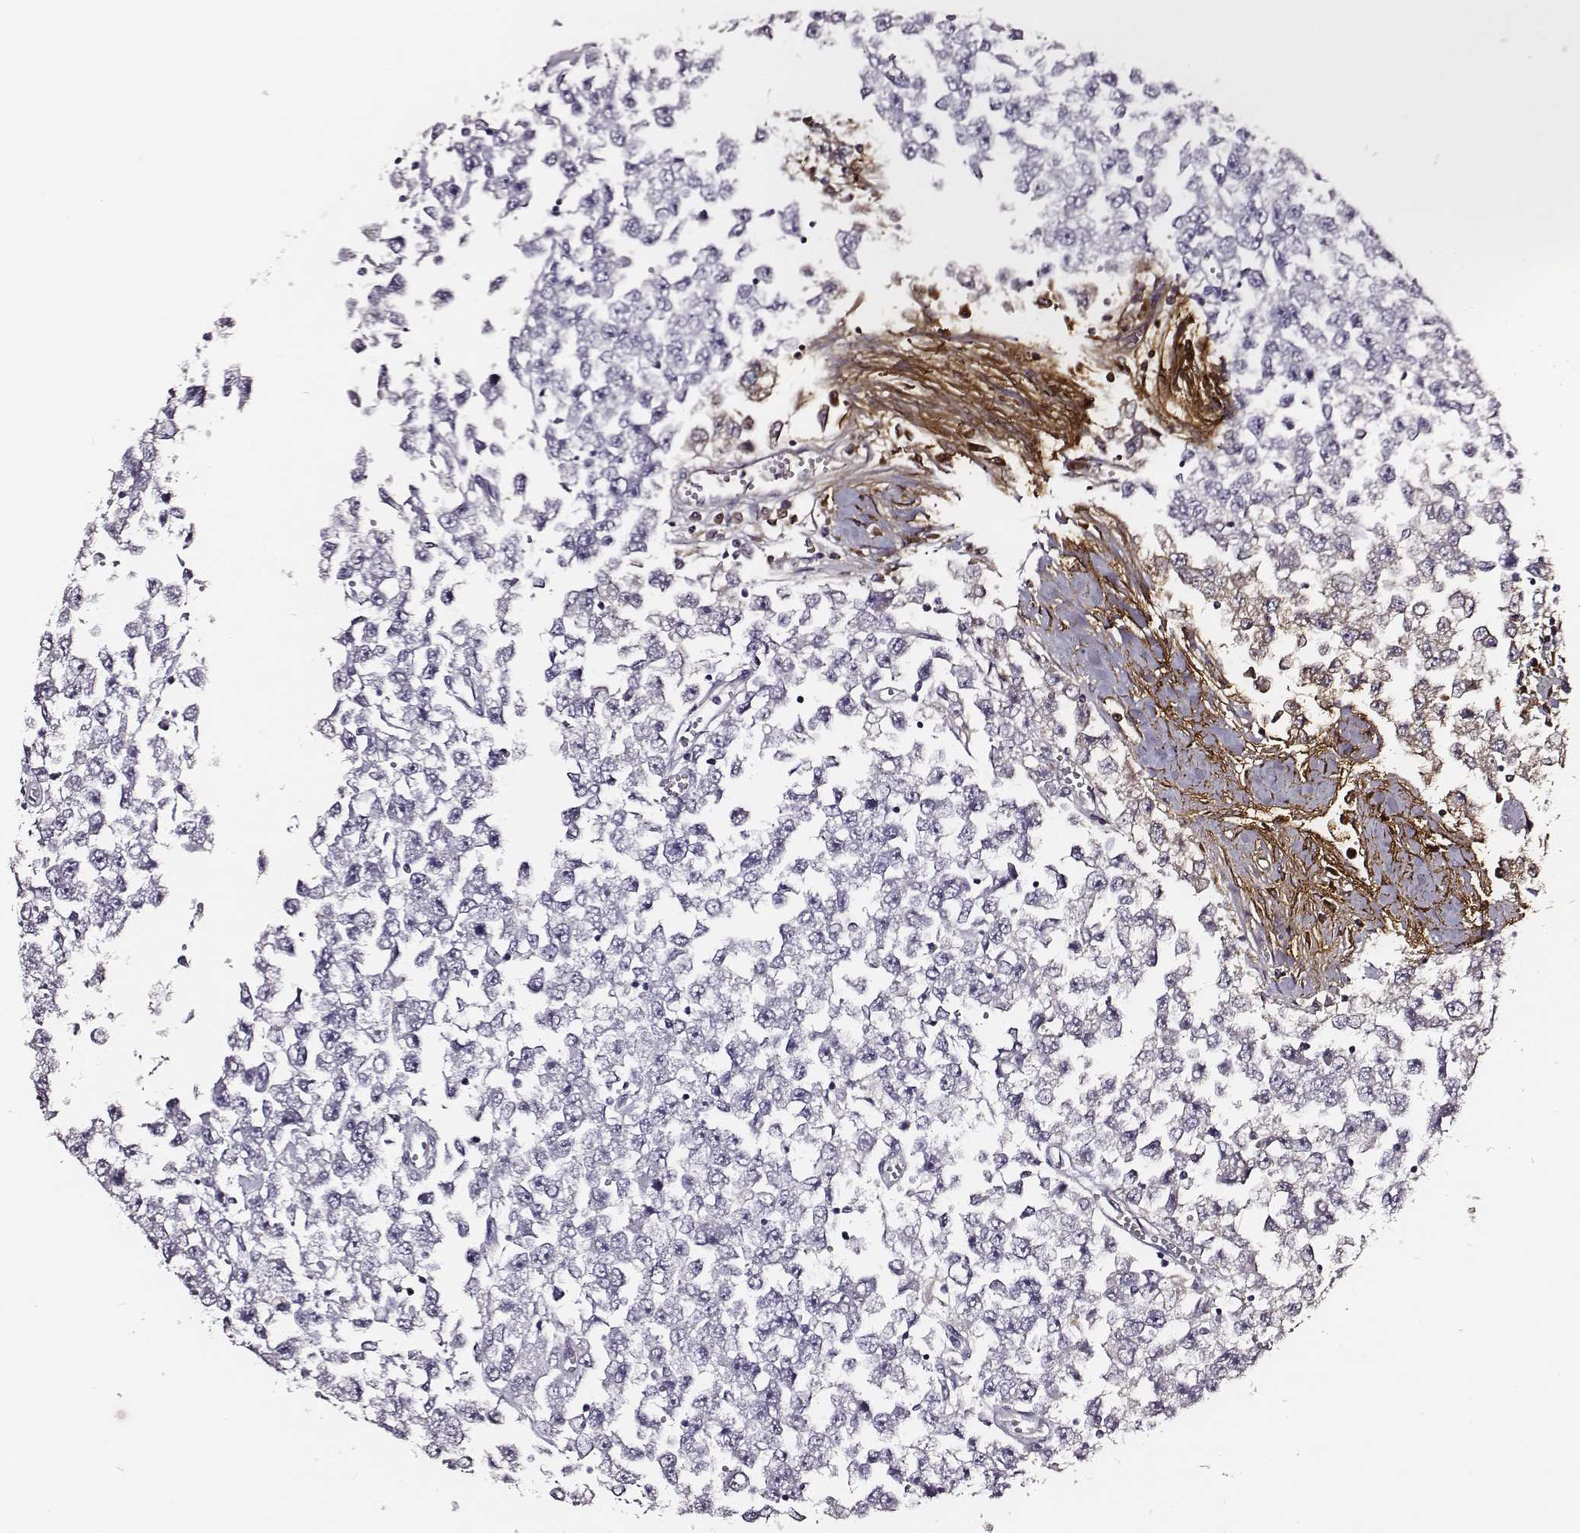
{"staining": {"intensity": "negative", "quantity": "none", "location": "none"}, "tissue": "testis cancer", "cell_type": "Tumor cells", "image_type": "cancer", "snomed": [{"axis": "morphology", "description": "Seminoma, NOS"}, {"axis": "topography", "description": "Testis"}], "caption": "Tumor cells show no significant positivity in testis cancer.", "gene": "DPEP1", "patient": {"sex": "male", "age": 34}}